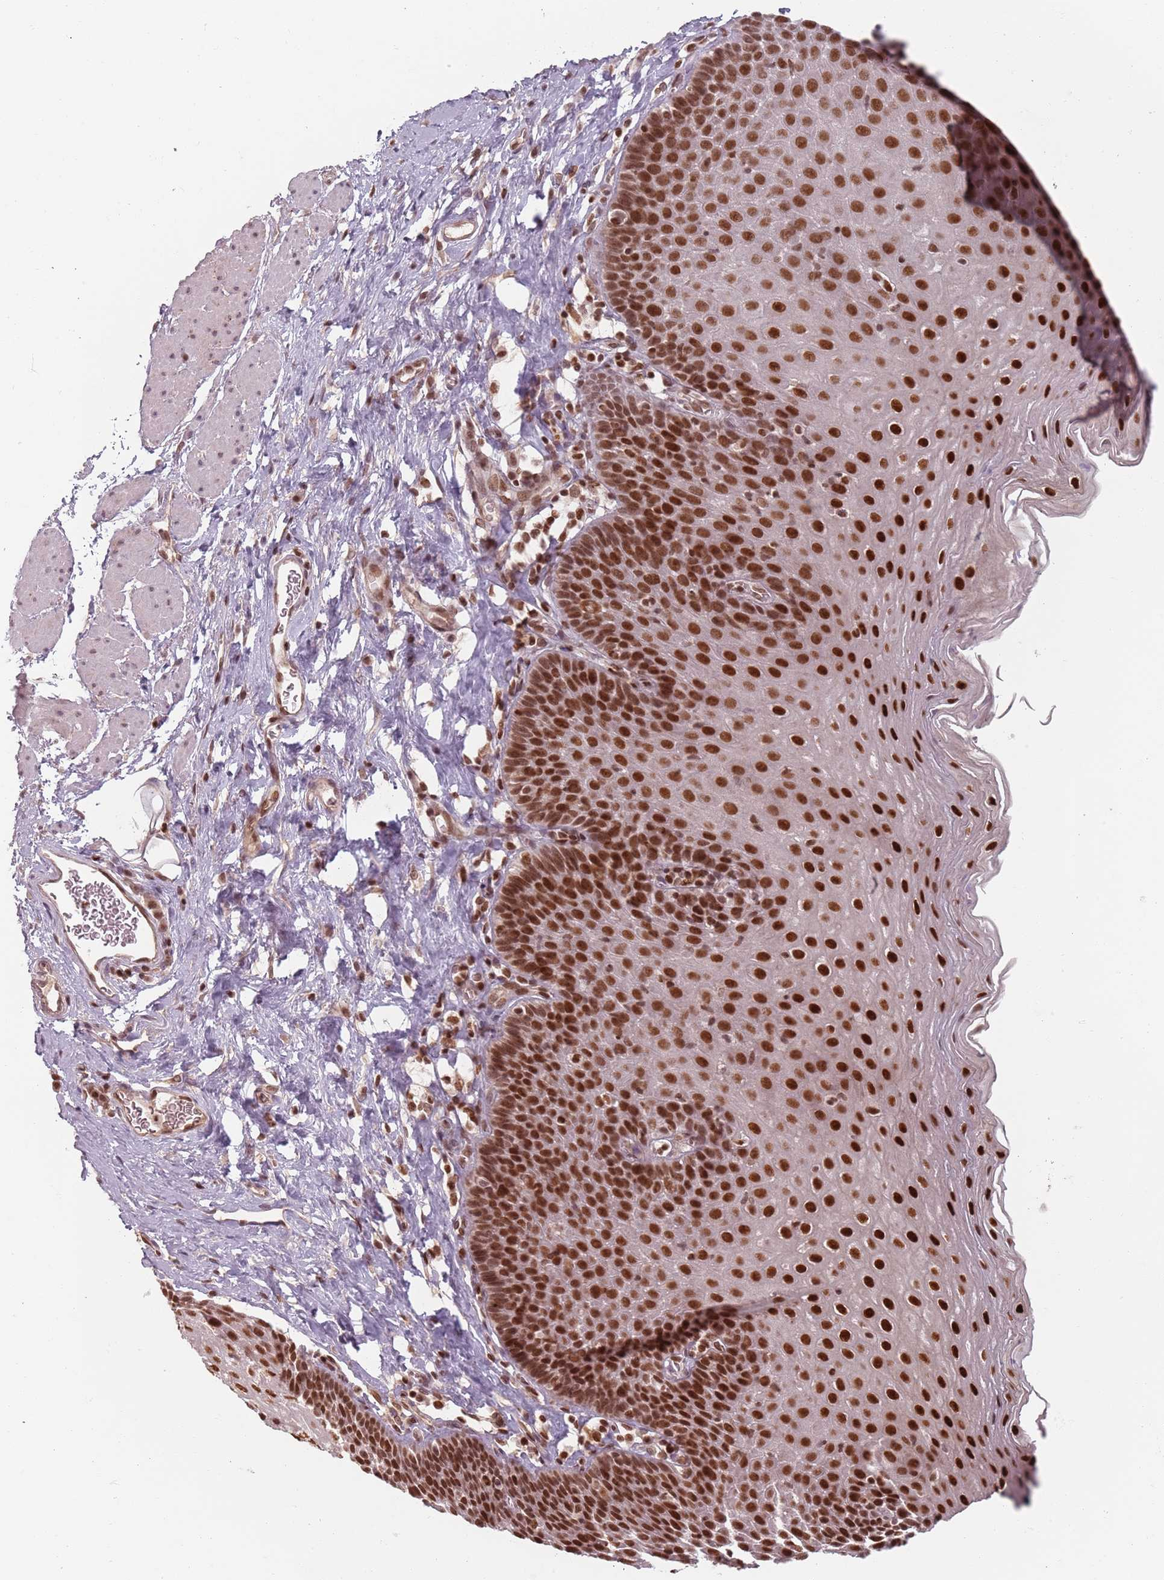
{"staining": {"intensity": "strong", "quantity": ">75%", "location": "nuclear"}, "tissue": "esophagus", "cell_type": "Squamous epithelial cells", "image_type": "normal", "snomed": [{"axis": "morphology", "description": "Normal tissue, NOS"}, {"axis": "topography", "description": "Esophagus"}], "caption": "Immunohistochemical staining of normal human esophagus exhibits >75% levels of strong nuclear protein positivity in approximately >75% of squamous epithelial cells. (DAB IHC with brightfield microscopy, high magnification).", "gene": "NUP50", "patient": {"sex": "female", "age": 61}}